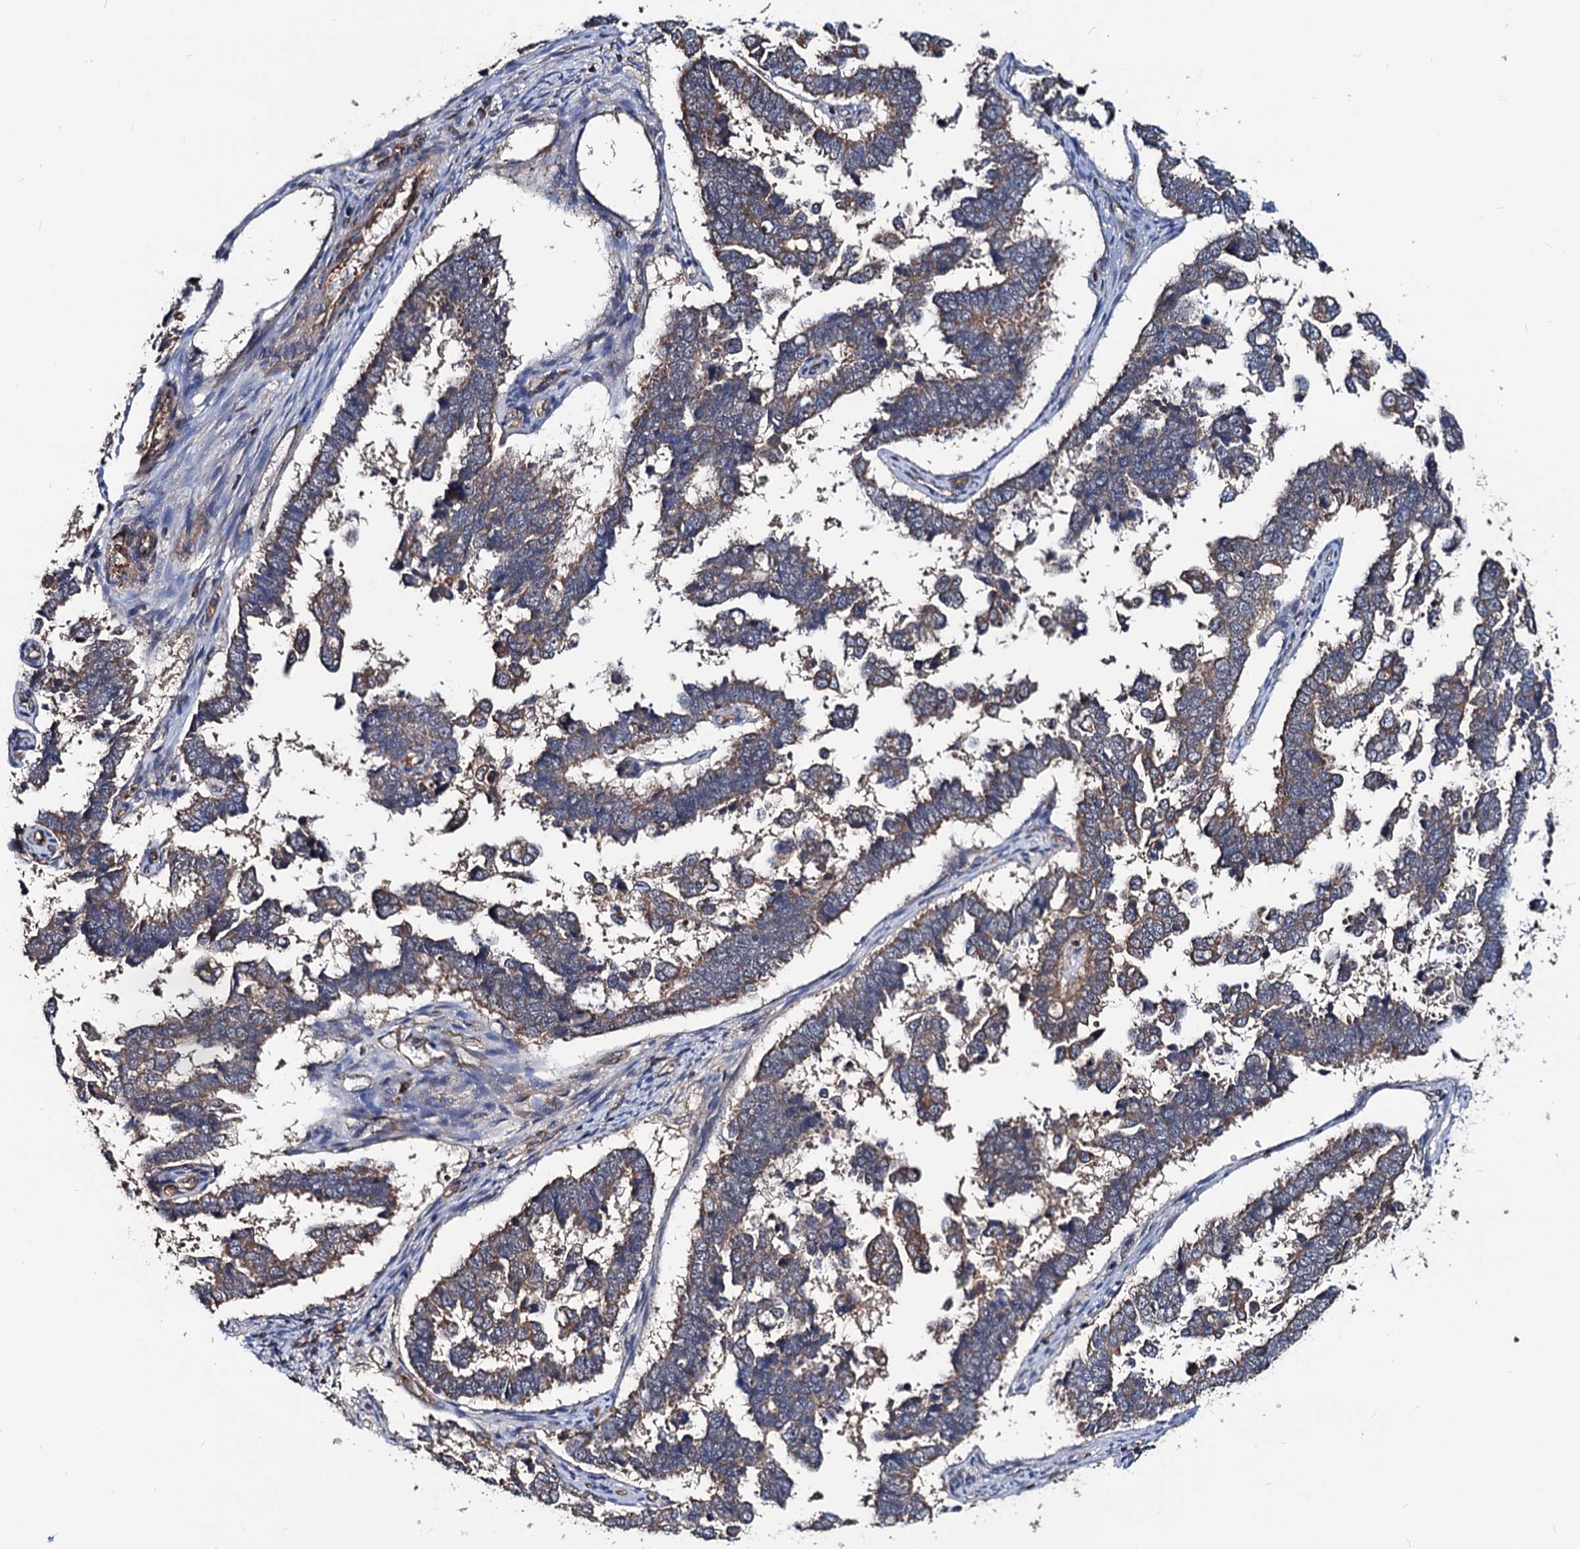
{"staining": {"intensity": "weak", "quantity": ">75%", "location": "cytoplasmic/membranous"}, "tissue": "endometrial cancer", "cell_type": "Tumor cells", "image_type": "cancer", "snomed": [{"axis": "morphology", "description": "Adenocarcinoma, NOS"}, {"axis": "topography", "description": "Endometrium"}], "caption": "Immunohistochemistry (DAB) staining of human adenocarcinoma (endometrial) shows weak cytoplasmic/membranous protein staining in approximately >75% of tumor cells.", "gene": "IDI1", "patient": {"sex": "female", "age": 75}}